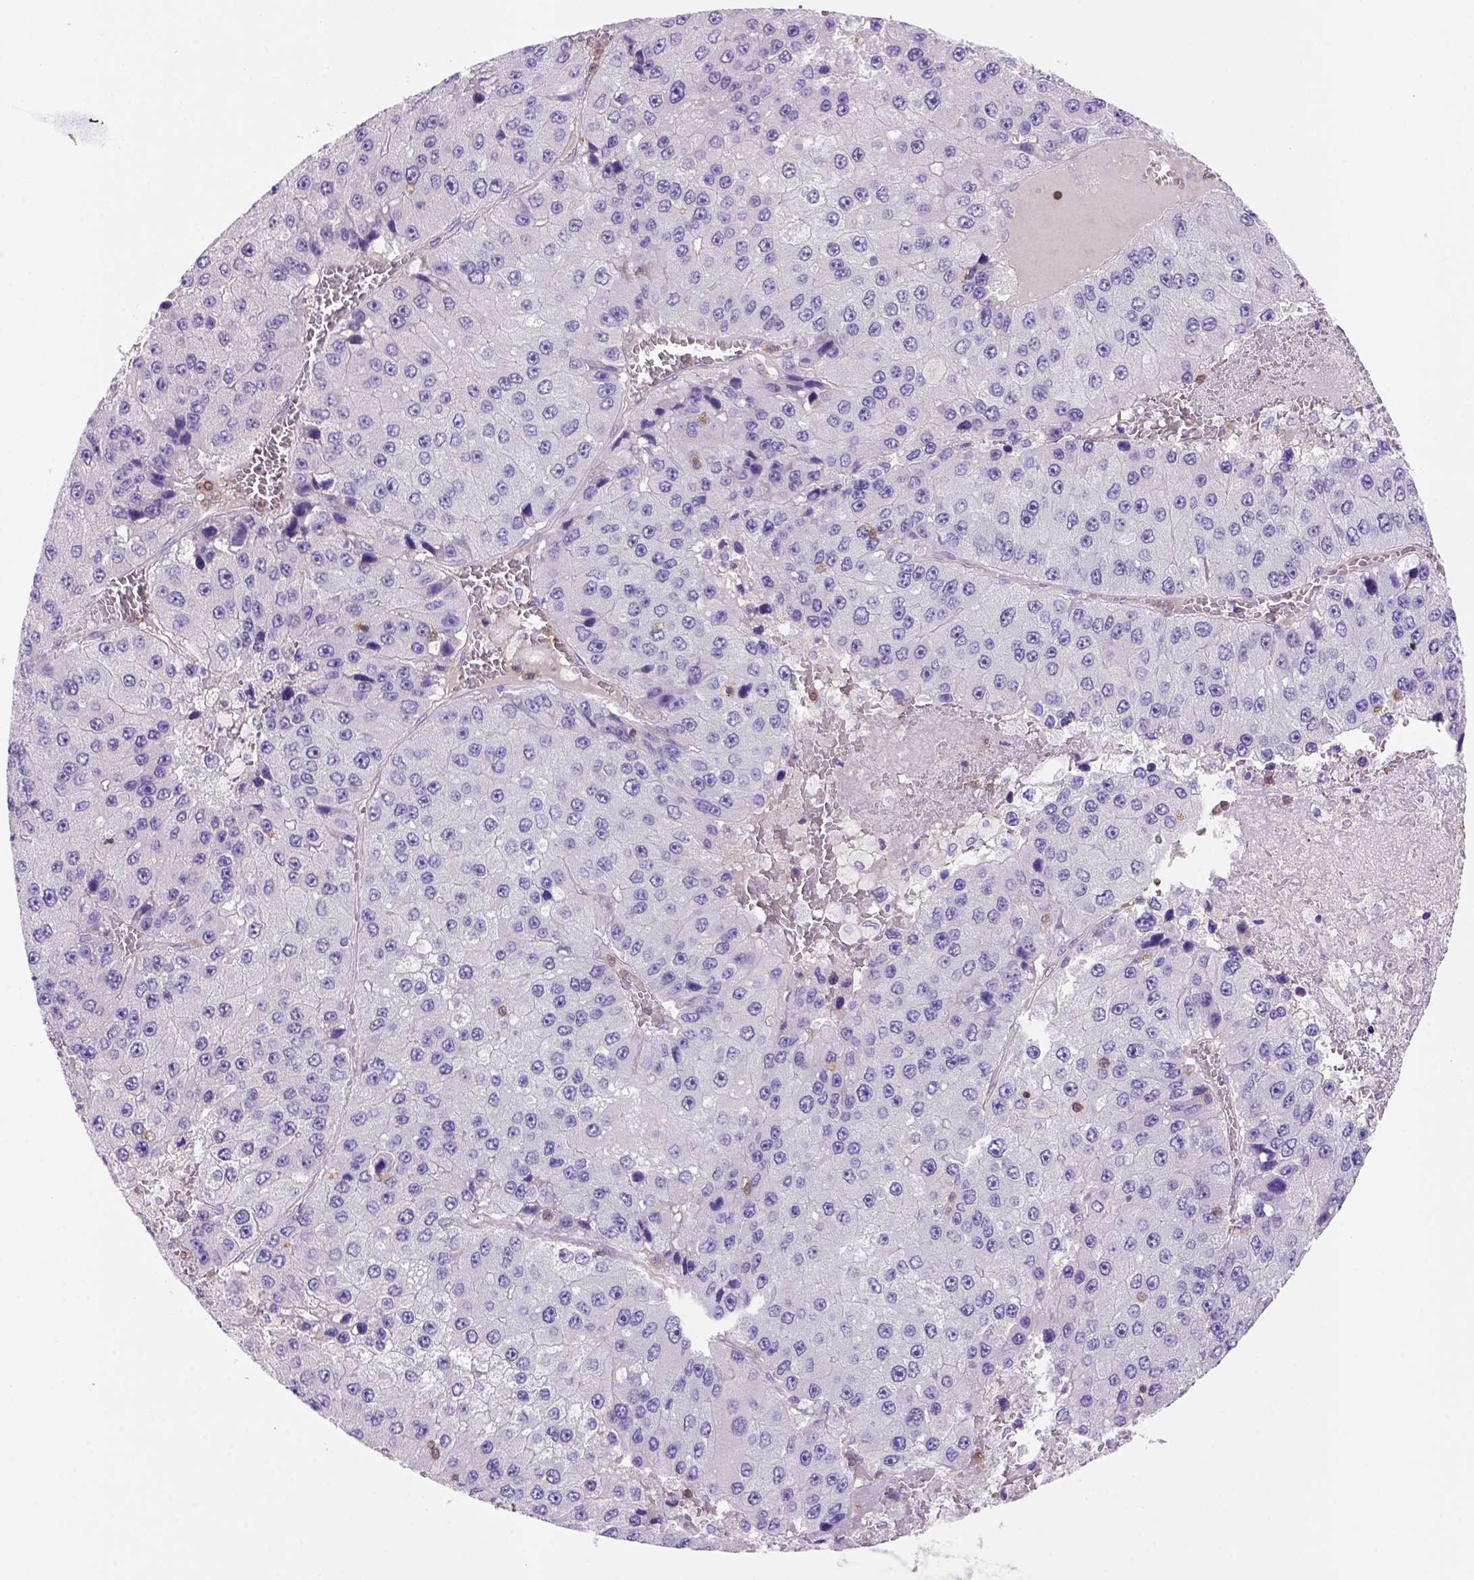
{"staining": {"intensity": "negative", "quantity": "none", "location": "none"}, "tissue": "liver cancer", "cell_type": "Tumor cells", "image_type": "cancer", "snomed": [{"axis": "morphology", "description": "Carcinoma, Hepatocellular, NOS"}, {"axis": "topography", "description": "Liver"}], "caption": "Tumor cells are negative for brown protein staining in liver cancer (hepatocellular carcinoma).", "gene": "INPP5D", "patient": {"sex": "female", "age": 73}}